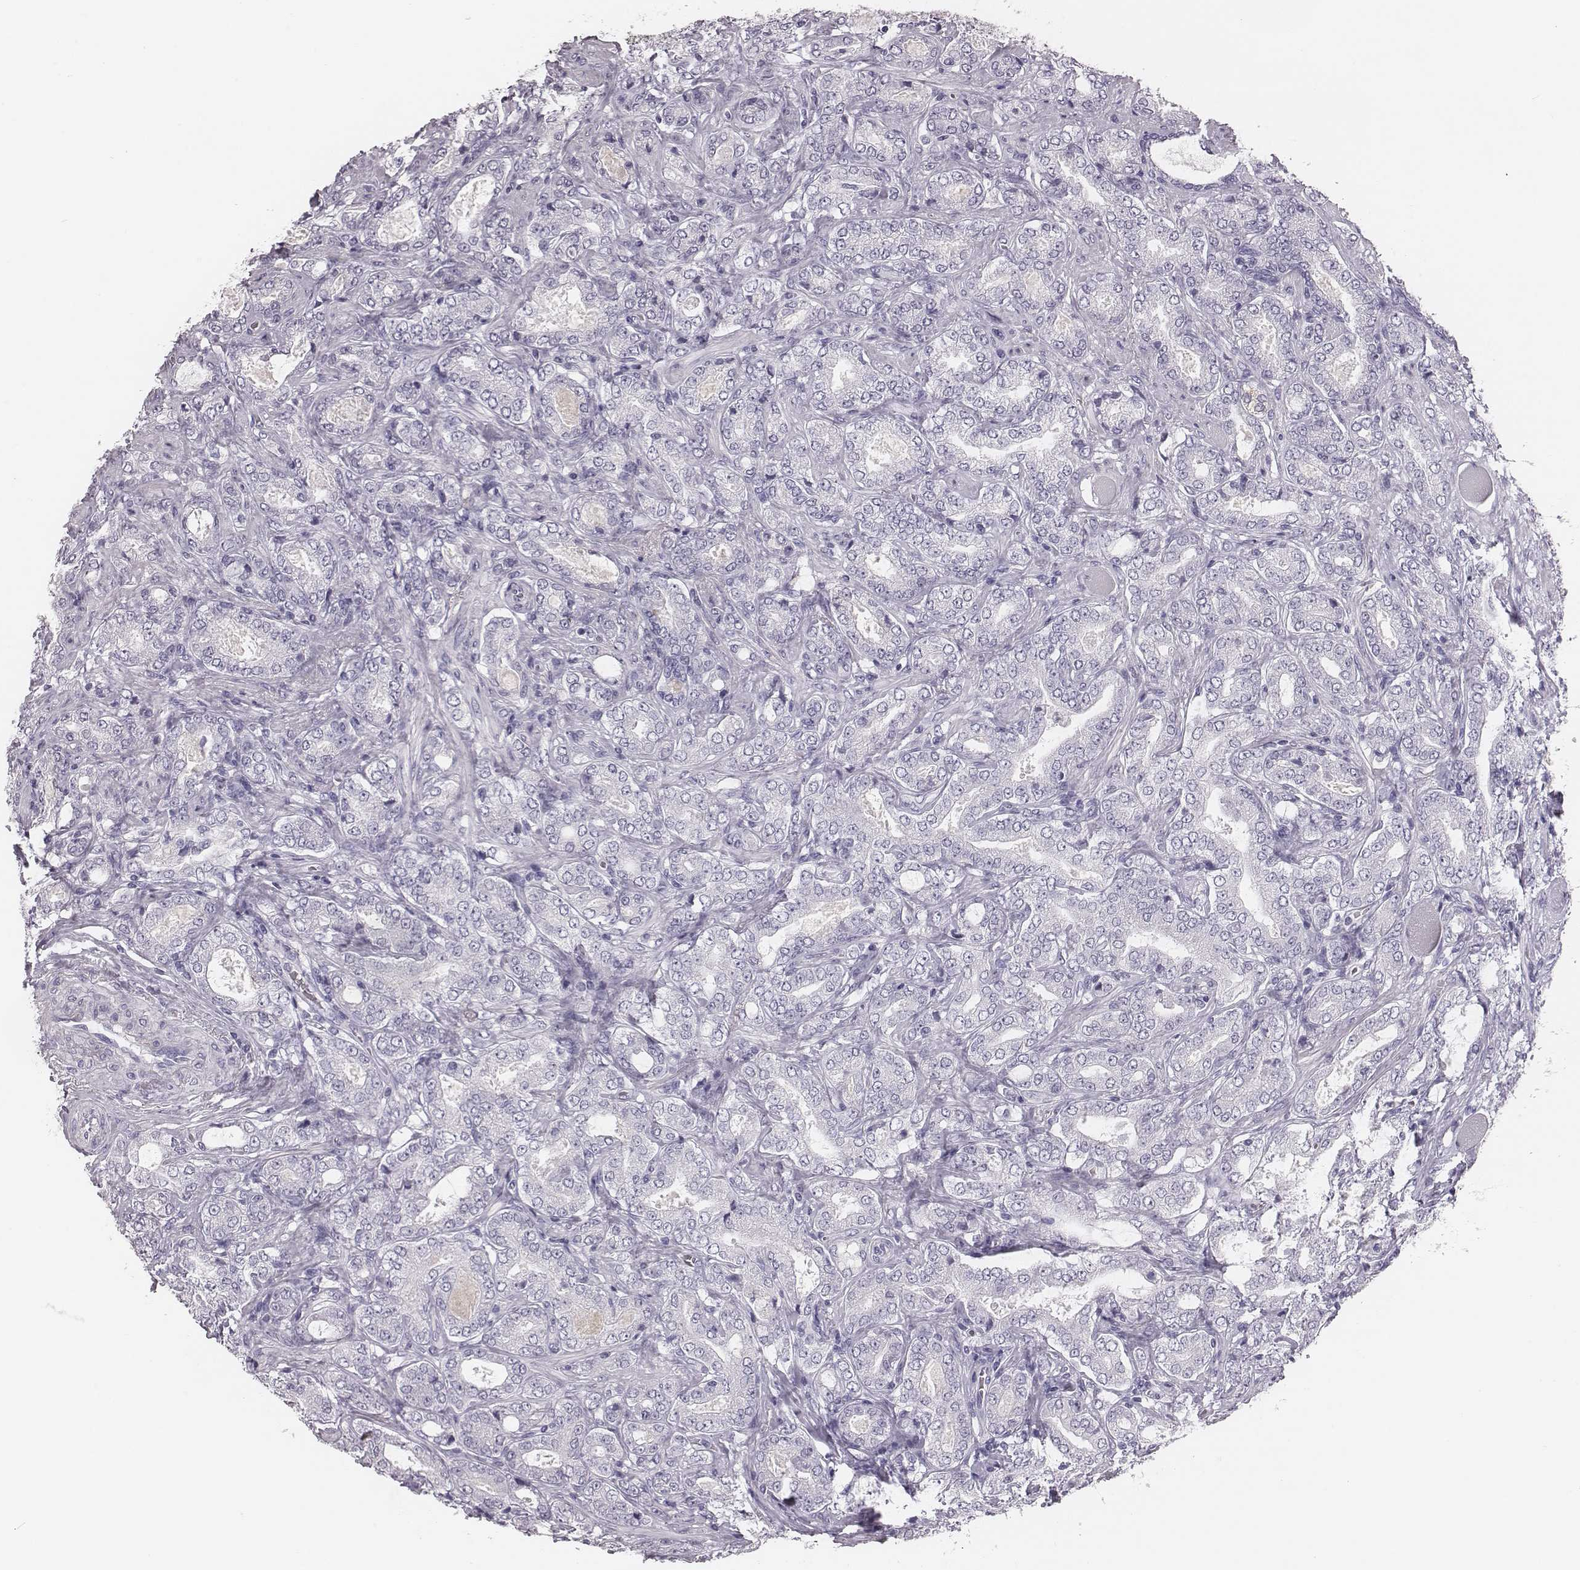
{"staining": {"intensity": "negative", "quantity": "none", "location": "none"}, "tissue": "prostate cancer", "cell_type": "Tumor cells", "image_type": "cancer", "snomed": [{"axis": "morphology", "description": "Adenocarcinoma, NOS"}, {"axis": "topography", "description": "Prostate"}], "caption": "Immunohistochemical staining of prostate cancer (adenocarcinoma) exhibits no significant staining in tumor cells. The staining was performed using DAB to visualize the protein expression in brown, while the nuclei were stained in blue with hematoxylin (Magnification: 20x).", "gene": "CSH1", "patient": {"sex": "male", "age": 64}}